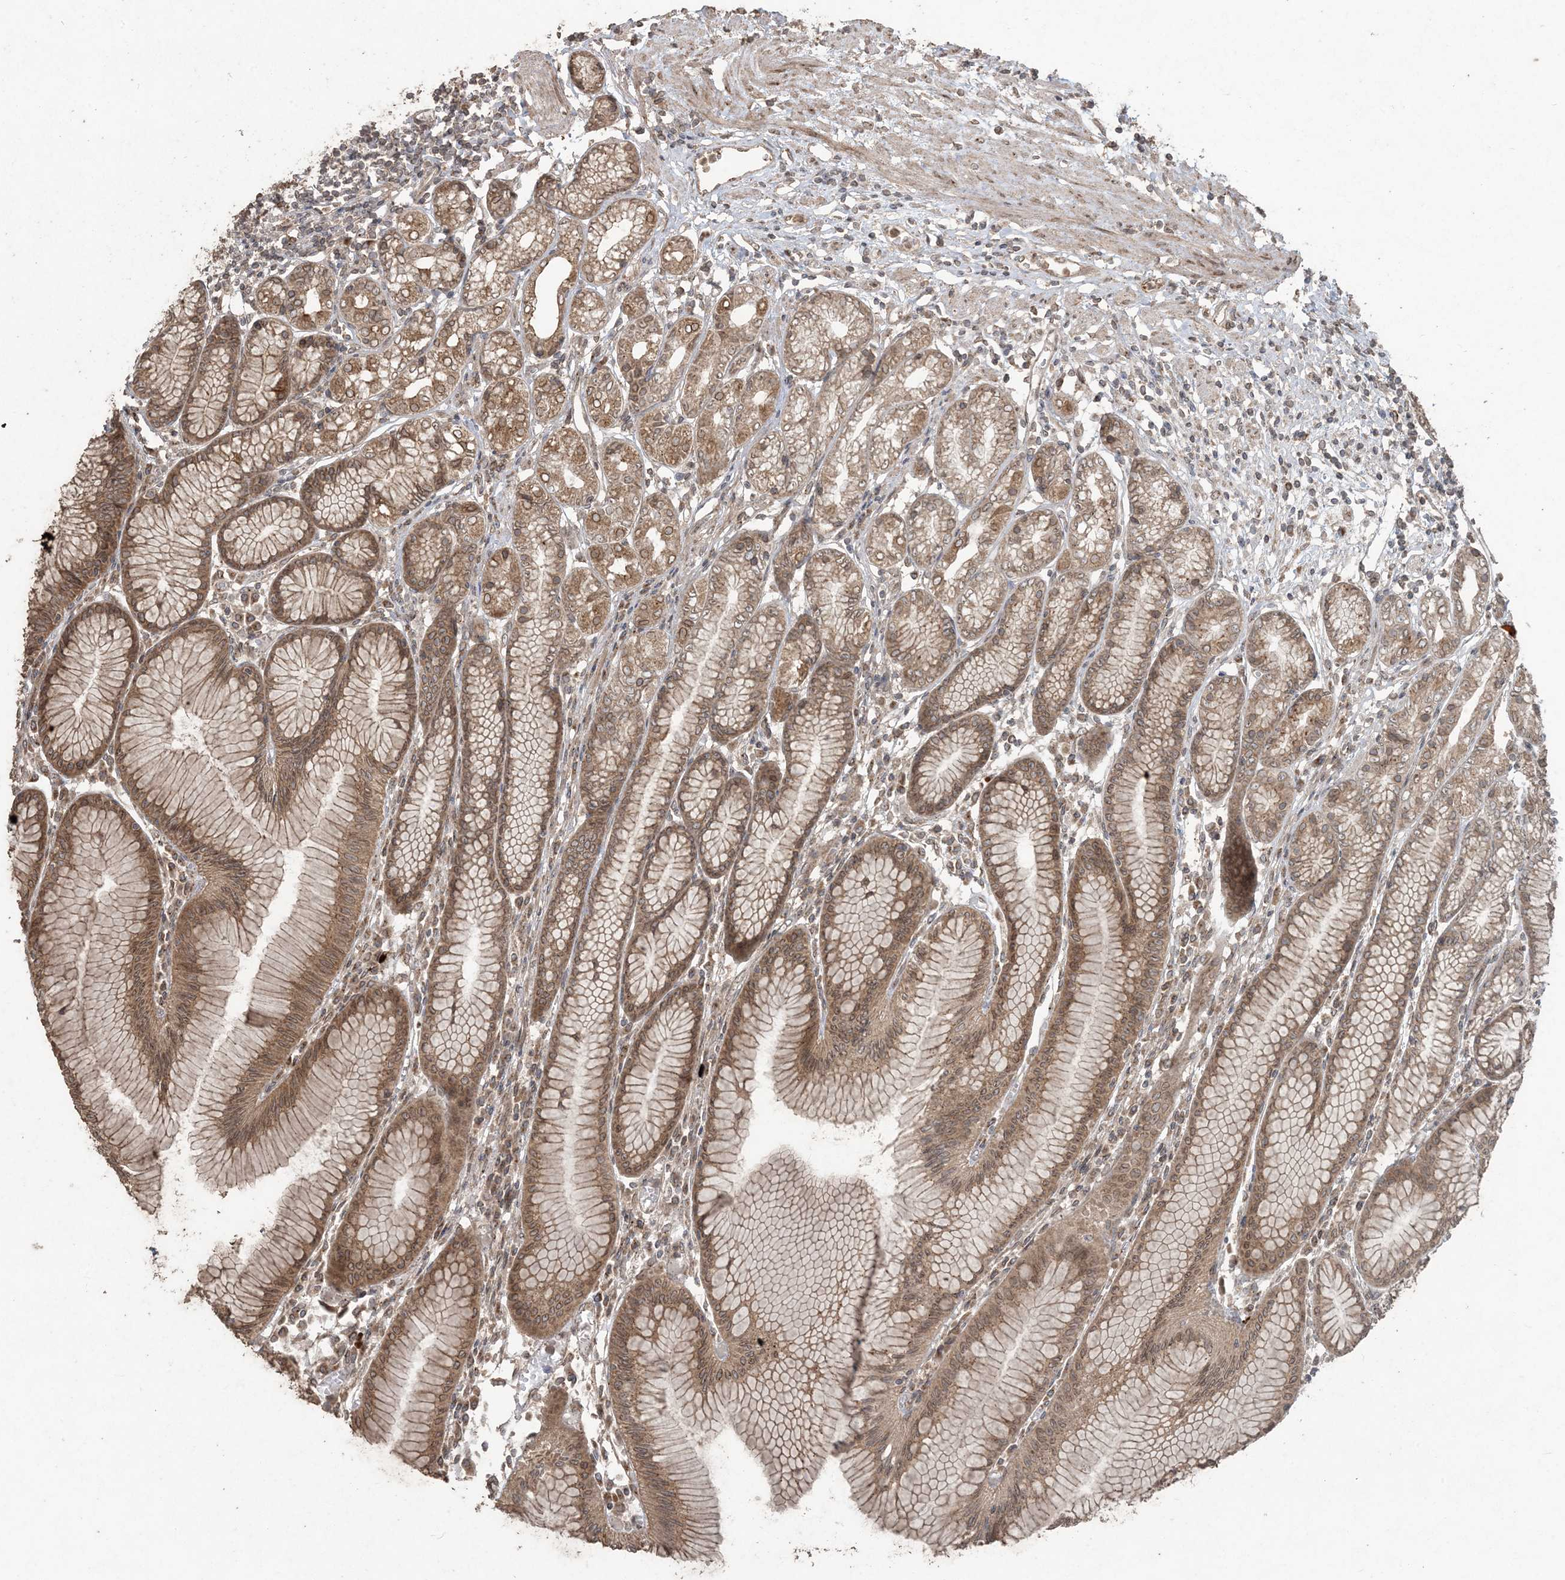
{"staining": {"intensity": "moderate", "quantity": ">75%", "location": "cytoplasmic/membranous,nuclear"}, "tissue": "stomach", "cell_type": "Glandular cells", "image_type": "normal", "snomed": [{"axis": "morphology", "description": "Normal tissue, NOS"}, {"axis": "topography", "description": "Stomach"}], "caption": "A brown stain highlights moderate cytoplasmic/membranous,nuclear expression of a protein in glandular cells of unremarkable stomach.", "gene": "DDX19B", "patient": {"sex": "female", "age": 57}}